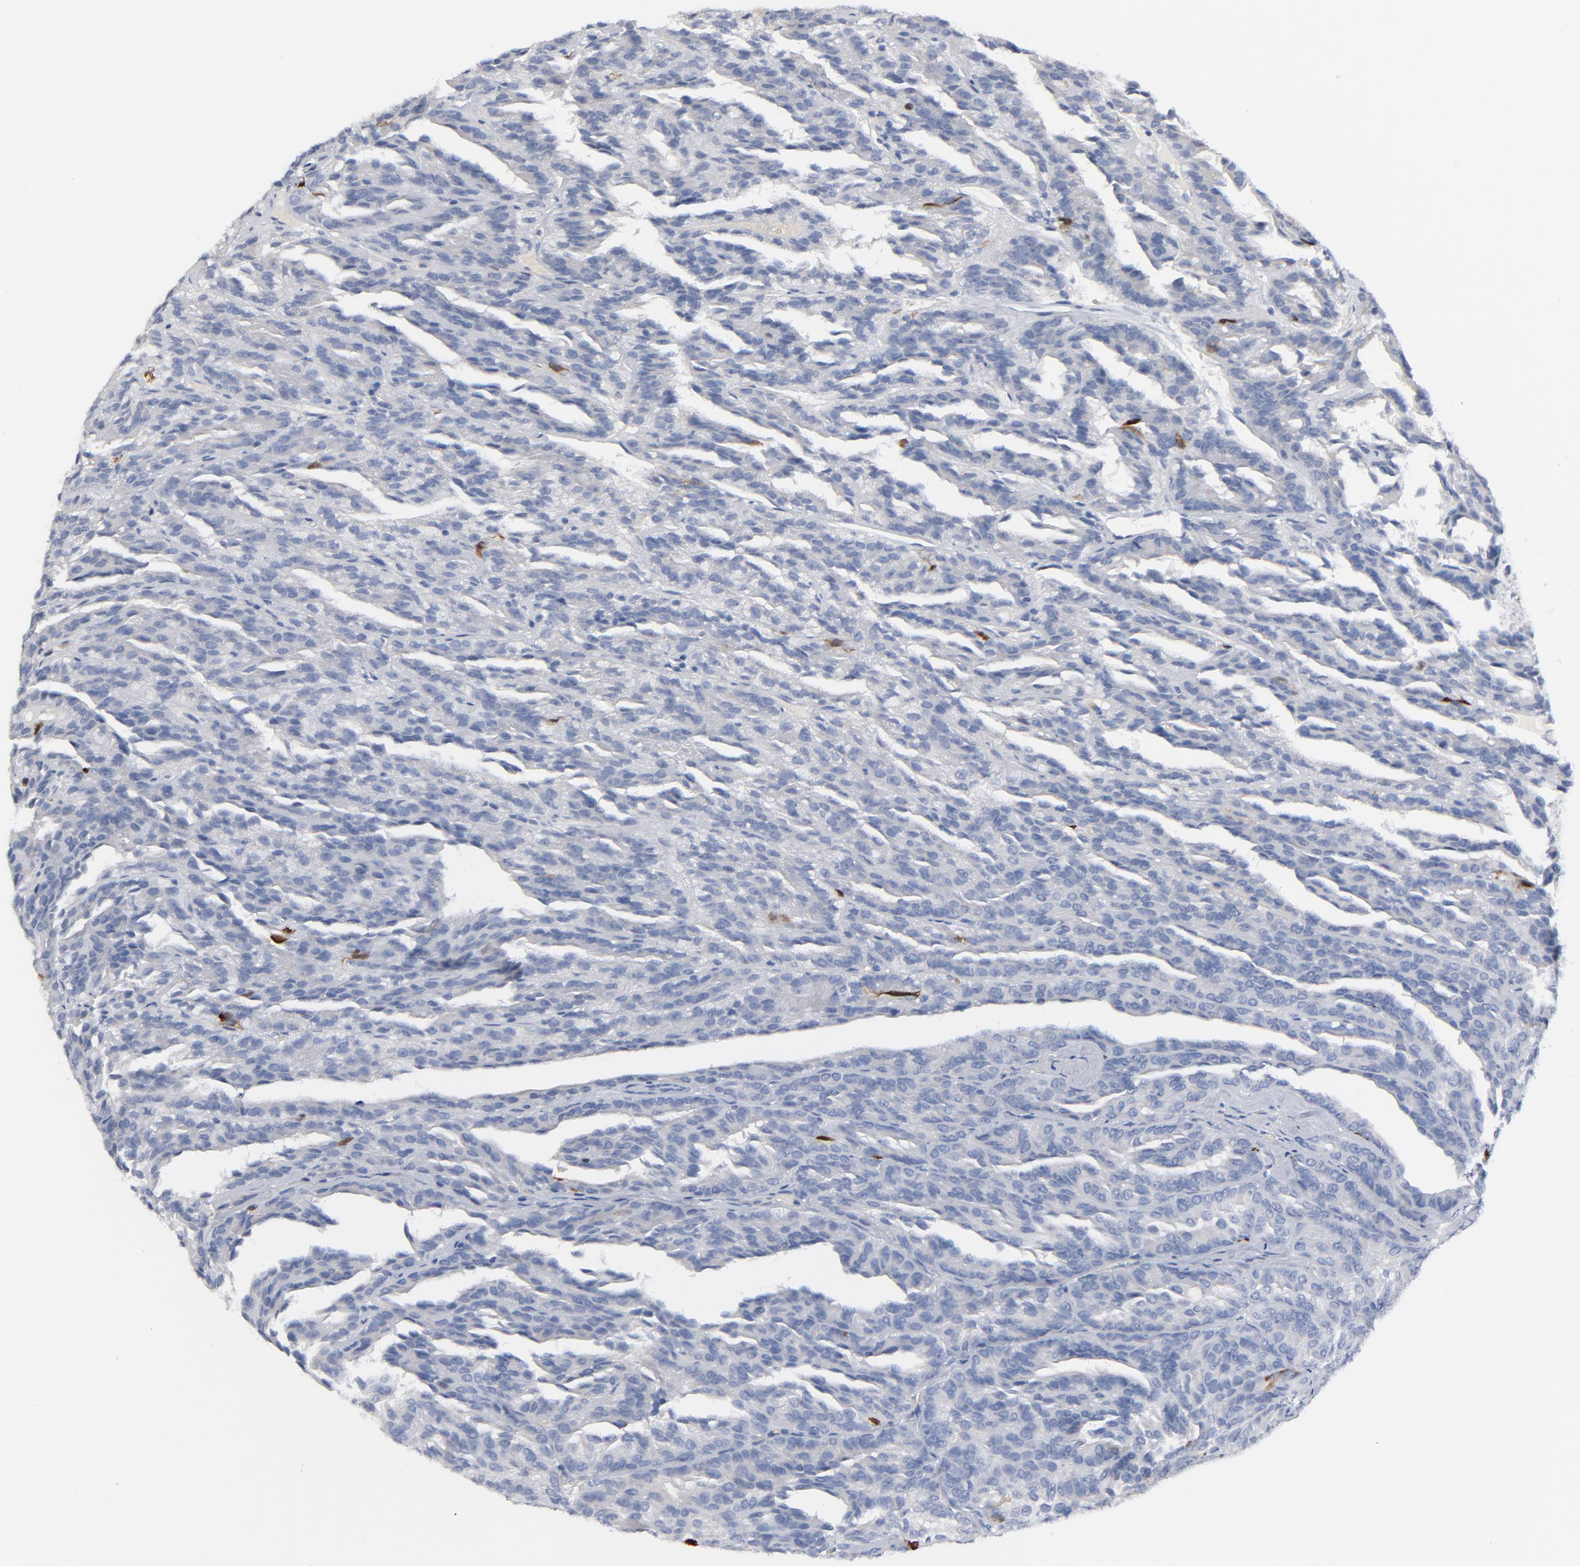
{"staining": {"intensity": "strong", "quantity": "<25%", "location": "cytoplasmic/membranous,nuclear"}, "tissue": "renal cancer", "cell_type": "Tumor cells", "image_type": "cancer", "snomed": [{"axis": "morphology", "description": "Adenocarcinoma, NOS"}, {"axis": "topography", "description": "Kidney"}], "caption": "Strong cytoplasmic/membranous and nuclear positivity is identified in approximately <25% of tumor cells in adenocarcinoma (renal).", "gene": "CDK1", "patient": {"sex": "male", "age": 46}}